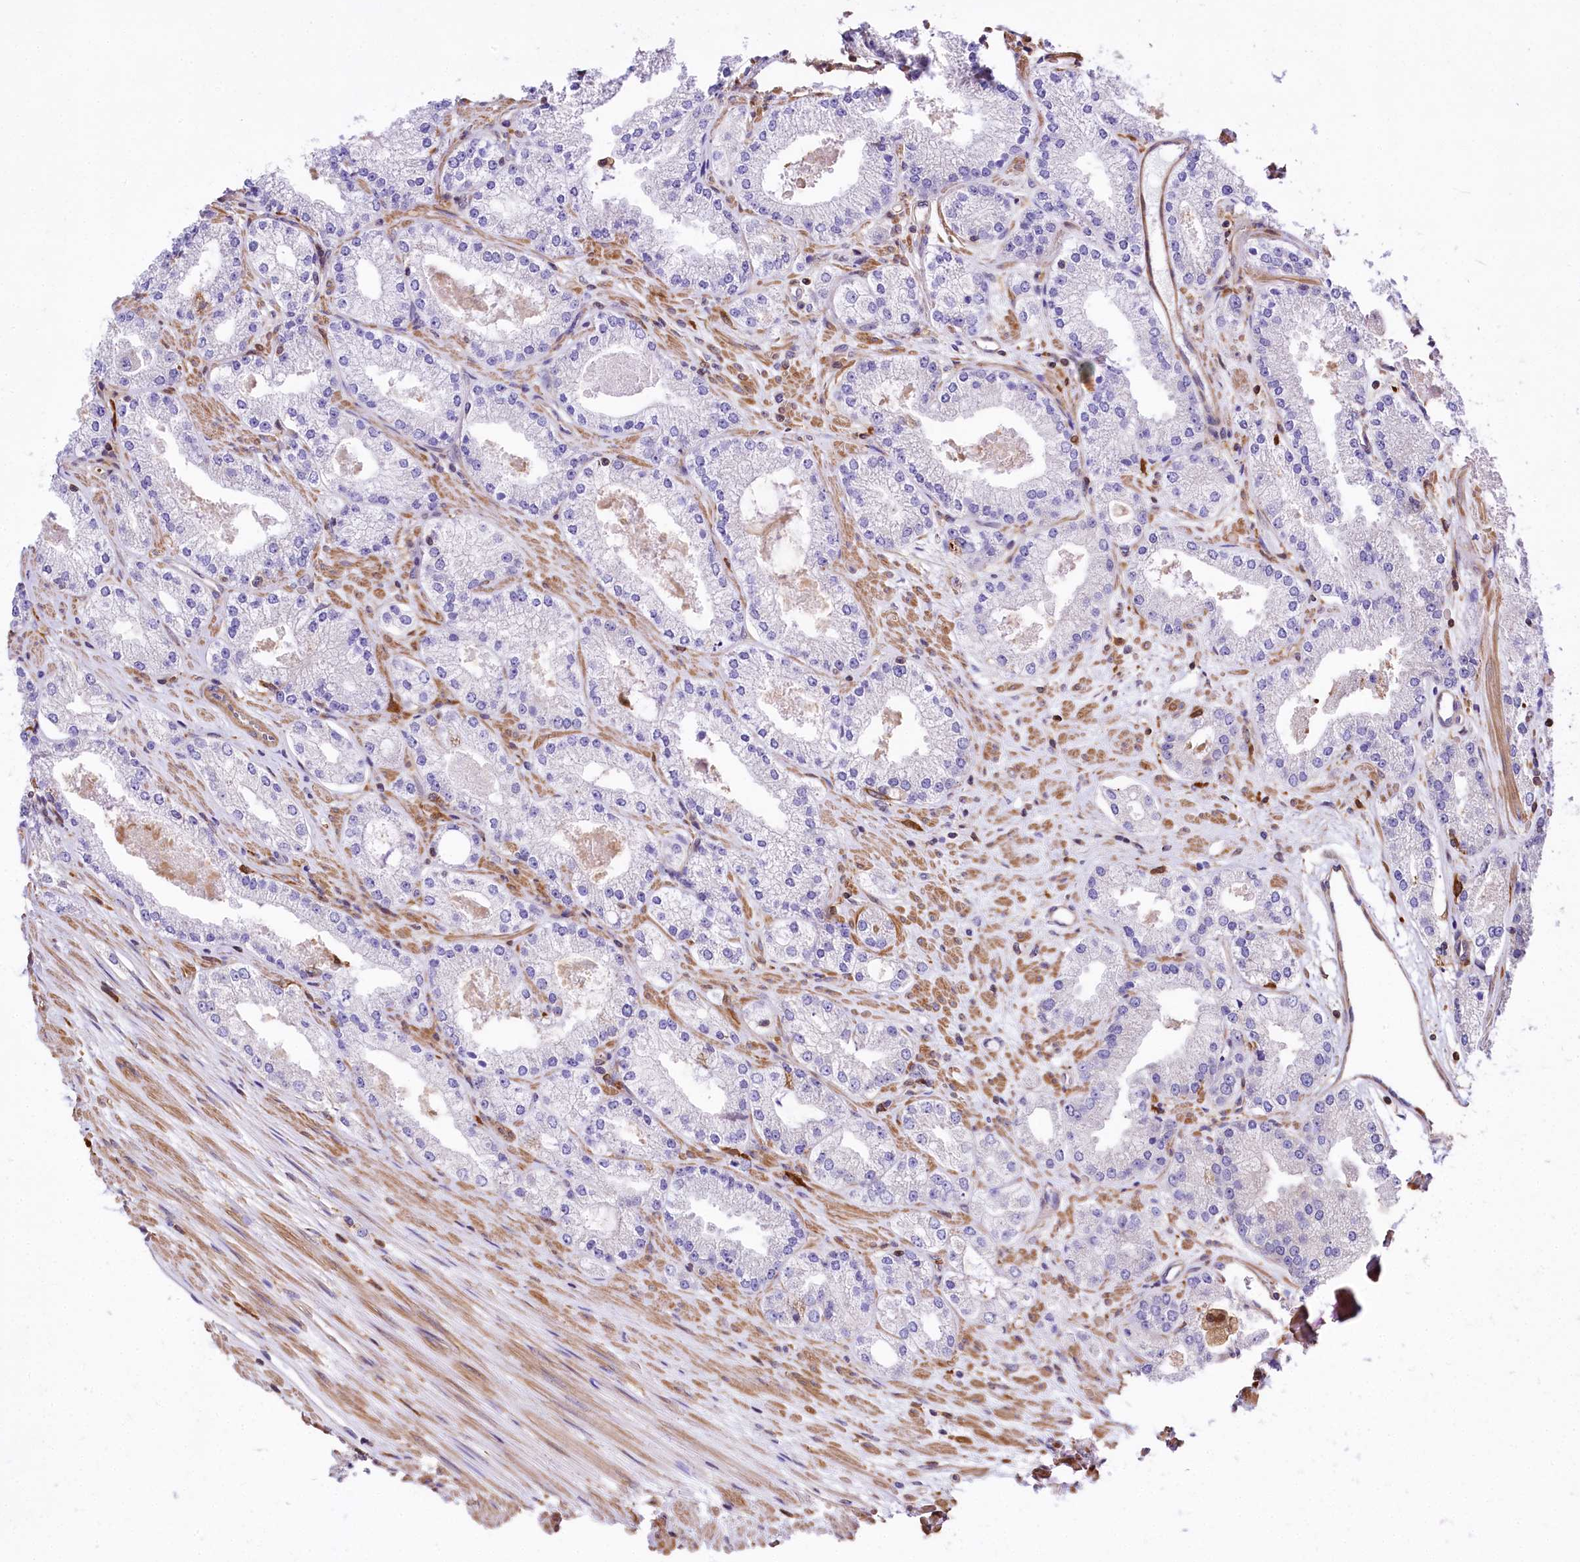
{"staining": {"intensity": "negative", "quantity": "none", "location": "none"}, "tissue": "prostate cancer", "cell_type": "Tumor cells", "image_type": "cancer", "snomed": [{"axis": "morphology", "description": "Adenocarcinoma, Low grade"}, {"axis": "topography", "description": "Prostate"}], "caption": "Immunohistochemistry photomicrograph of neoplastic tissue: human prostate cancer stained with DAB reveals no significant protein positivity in tumor cells.", "gene": "FCHSD2", "patient": {"sex": "male", "age": 69}}